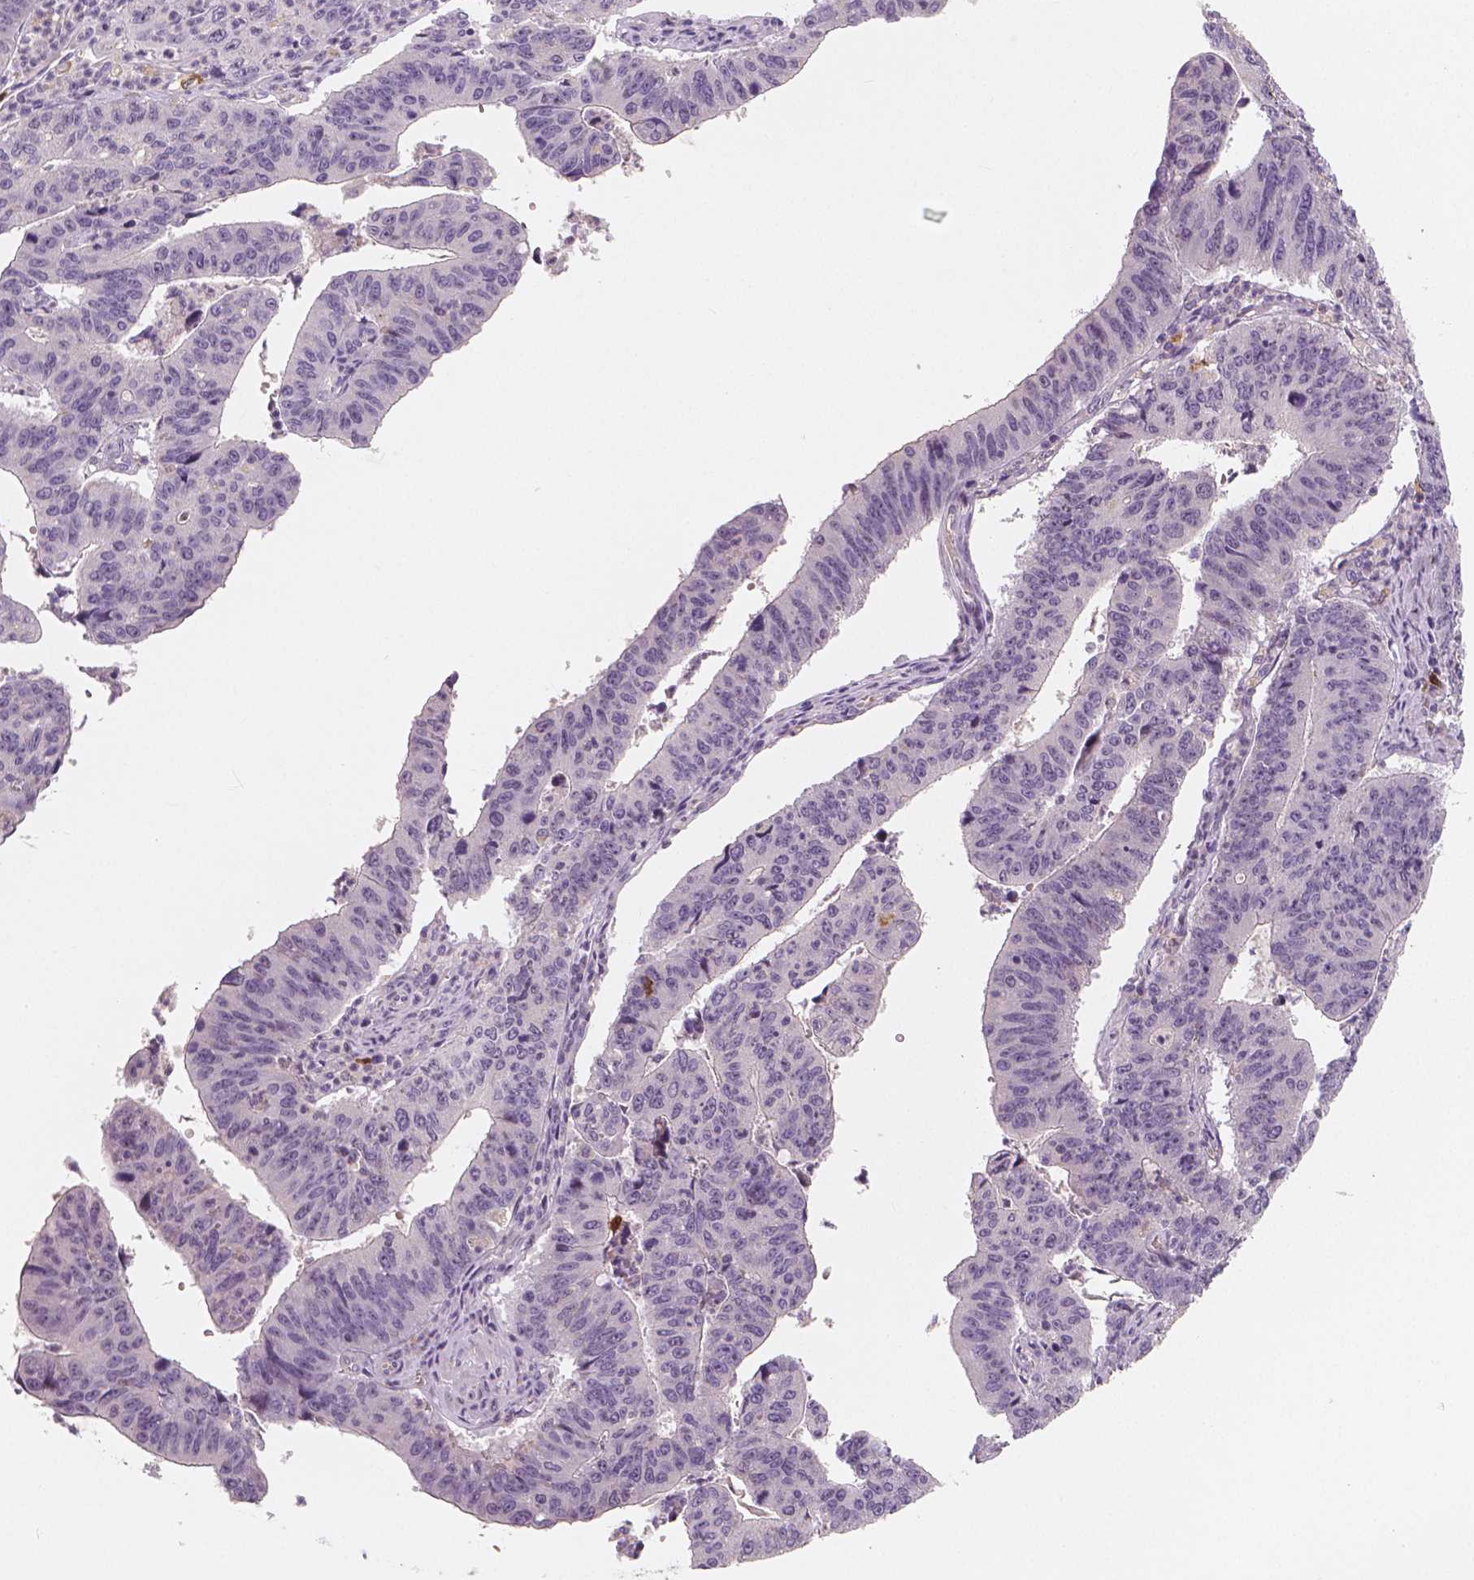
{"staining": {"intensity": "negative", "quantity": "none", "location": "none"}, "tissue": "stomach cancer", "cell_type": "Tumor cells", "image_type": "cancer", "snomed": [{"axis": "morphology", "description": "Adenocarcinoma, NOS"}, {"axis": "topography", "description": "Stomach"}], "caption": "Protein analysis of stomach cancer displays no significant expression in tumor cells. (DAB (3,3'-diaminobenzidine) immunohistochemistry (IHC) visualized using brightfield microscopy, high magnification).", "gene": "RNASE7", "patient": {"sex": "male", "age": 59}}